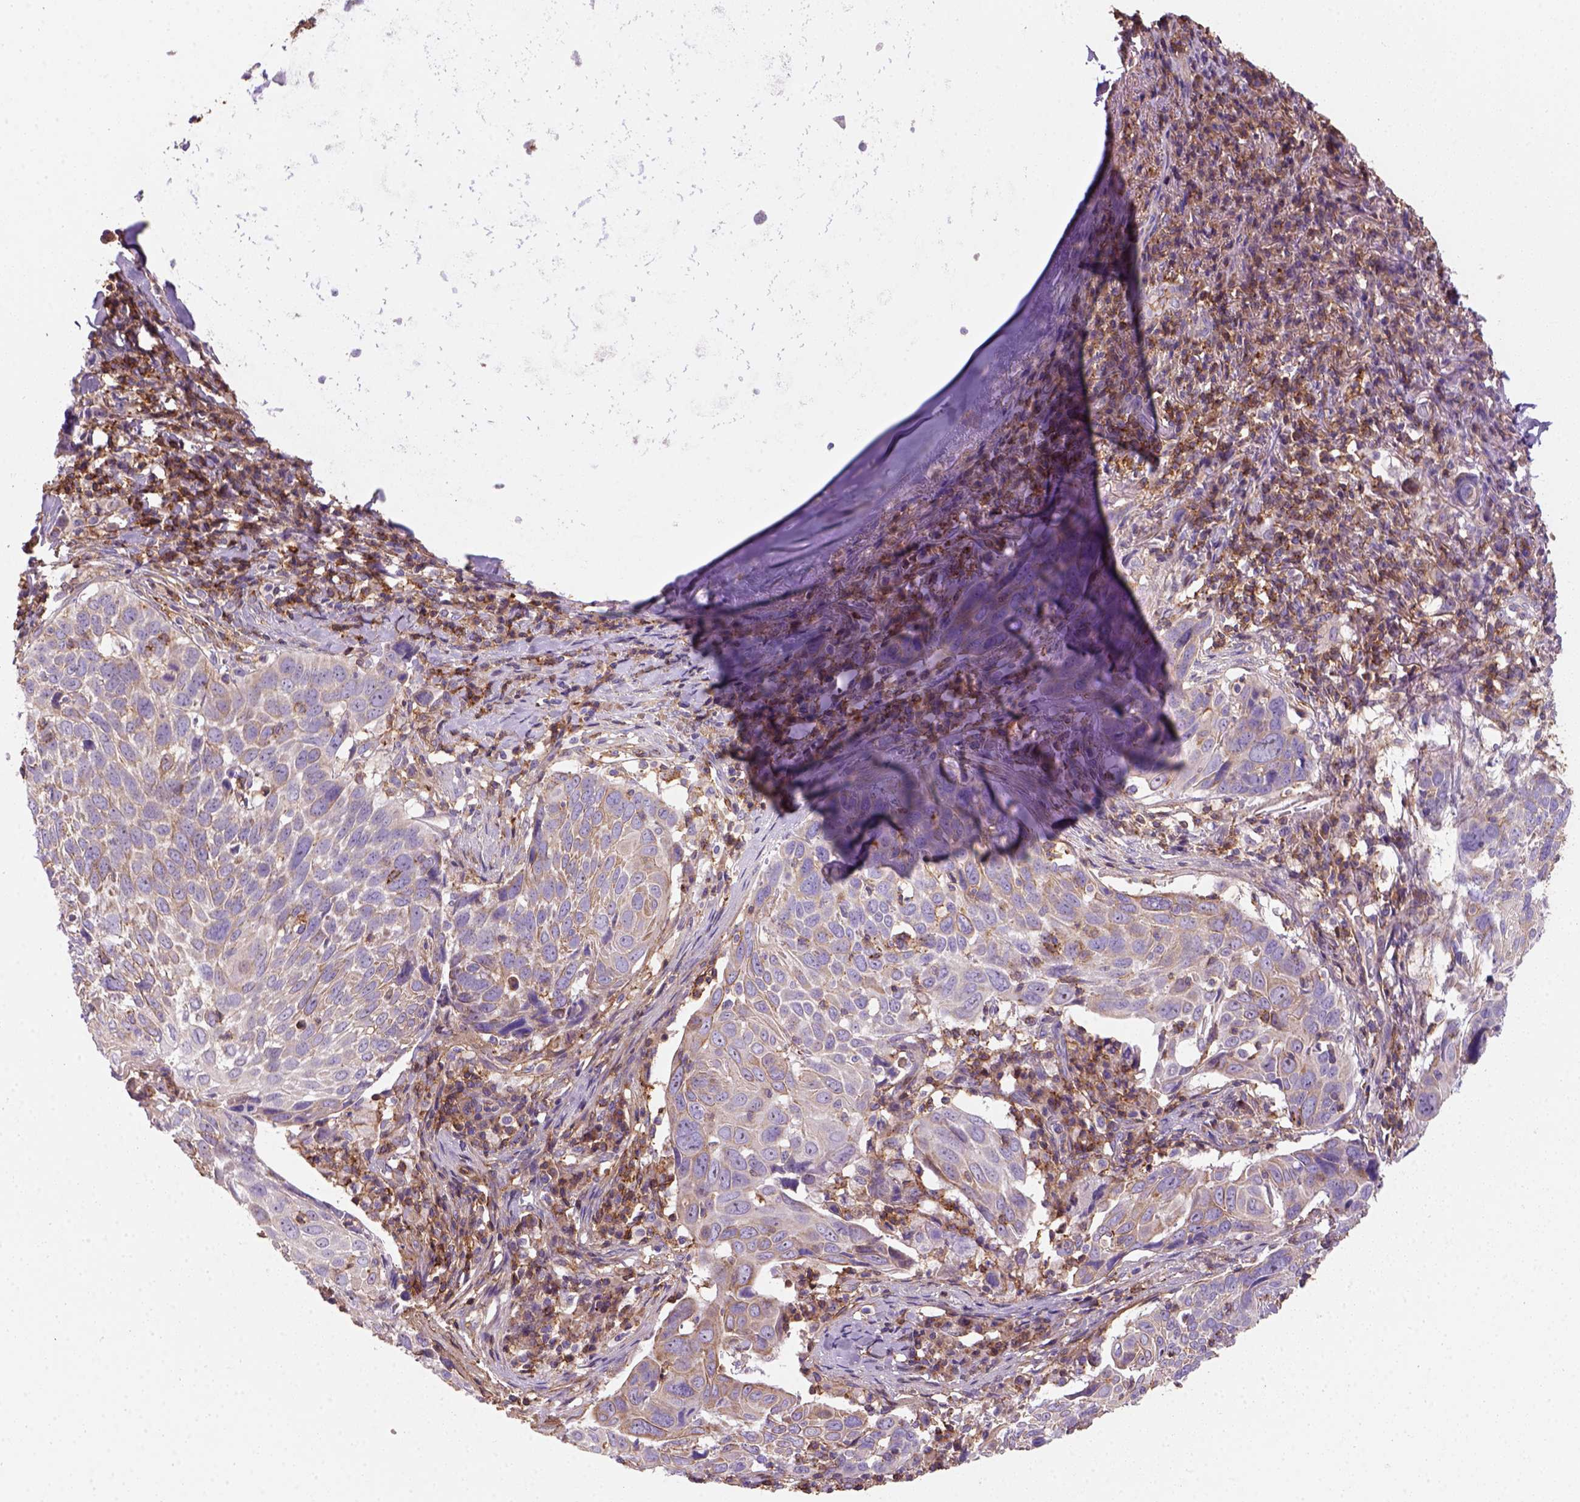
{"staining": {"intensity": "moderate", "quantity": "<25%", "location": "cytoplasmic/membranous"}, "tissue": "lung cancer", "cell_type": "Tumor cells", "image_type": "cancer", "snomed": [{"axis": "morphology", "description": "Squamous cell carcinoma, NOS"}, {"axis": "topography", "description": "Lung"}], "caption": "The immunohistochemical stain shows moderate cytoplasmic/membranous expression in tumor cells of squamous cell carcinoma (lung) tissue.", "gene": "GPRC5D", "patient": {"sex": "male", "age": 57}}